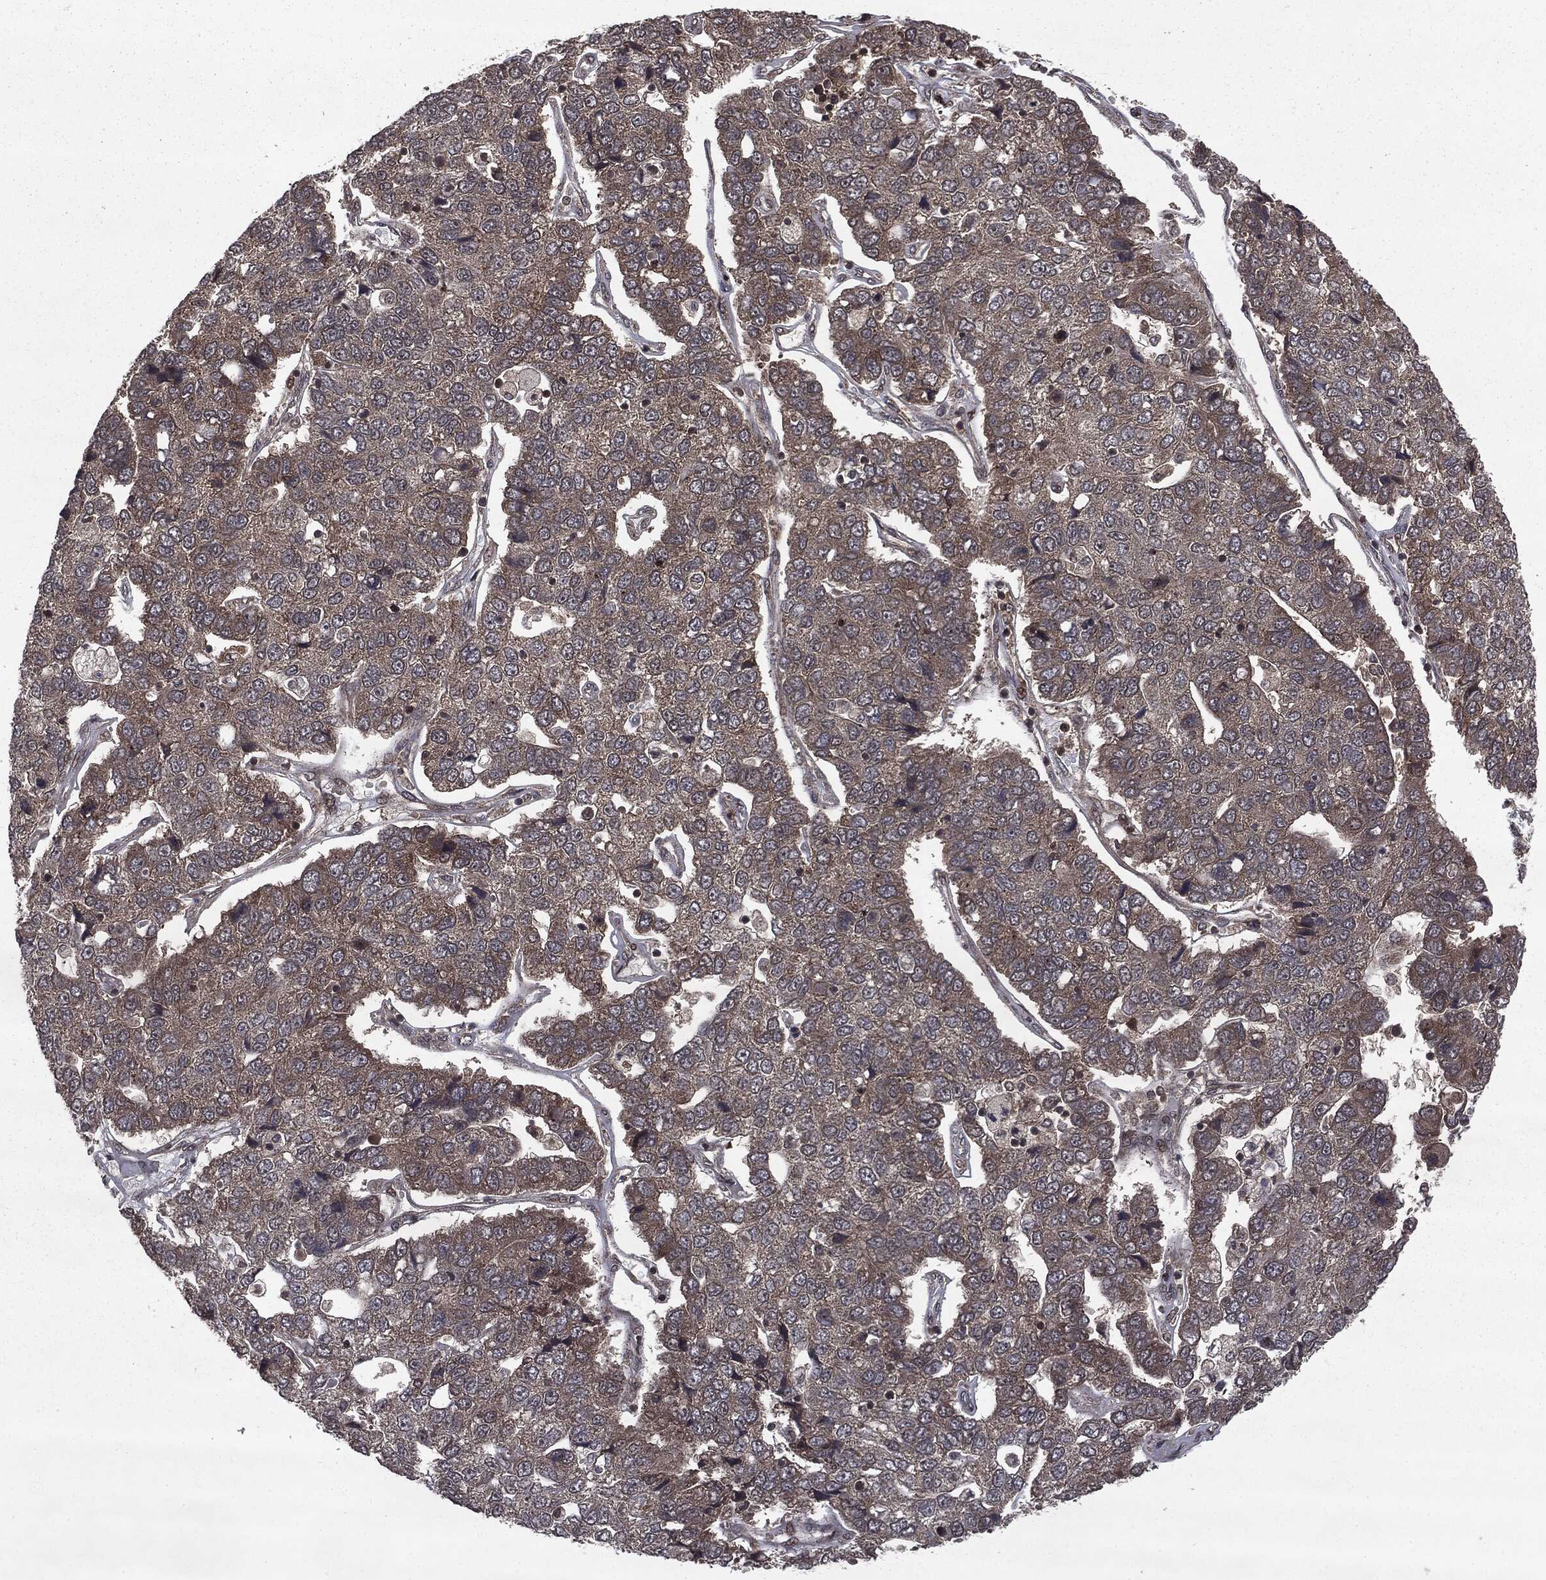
{"staining": {"intensity": "moderate", "quantity": "<25%", "location": "cytoplasmic/membranous"}, "tissue": "pancreatic cancer", "cell_type": "Tumor cells", "image_type": "cancer", "snomed": [{"axis": "morphology", "description": "Adenocarcinoma, NOS"}, {"axis": "topography", "description": "Pancreas"}], "caption": "IHC (DAB) staining of human pancreatic adenocarcinoma reveals moderate cytoplasmic/membranous protein positivity in approximately <25% of tumor cells.", "gene": "STAU2", "patient": {"sex": "female", "age": 61}}